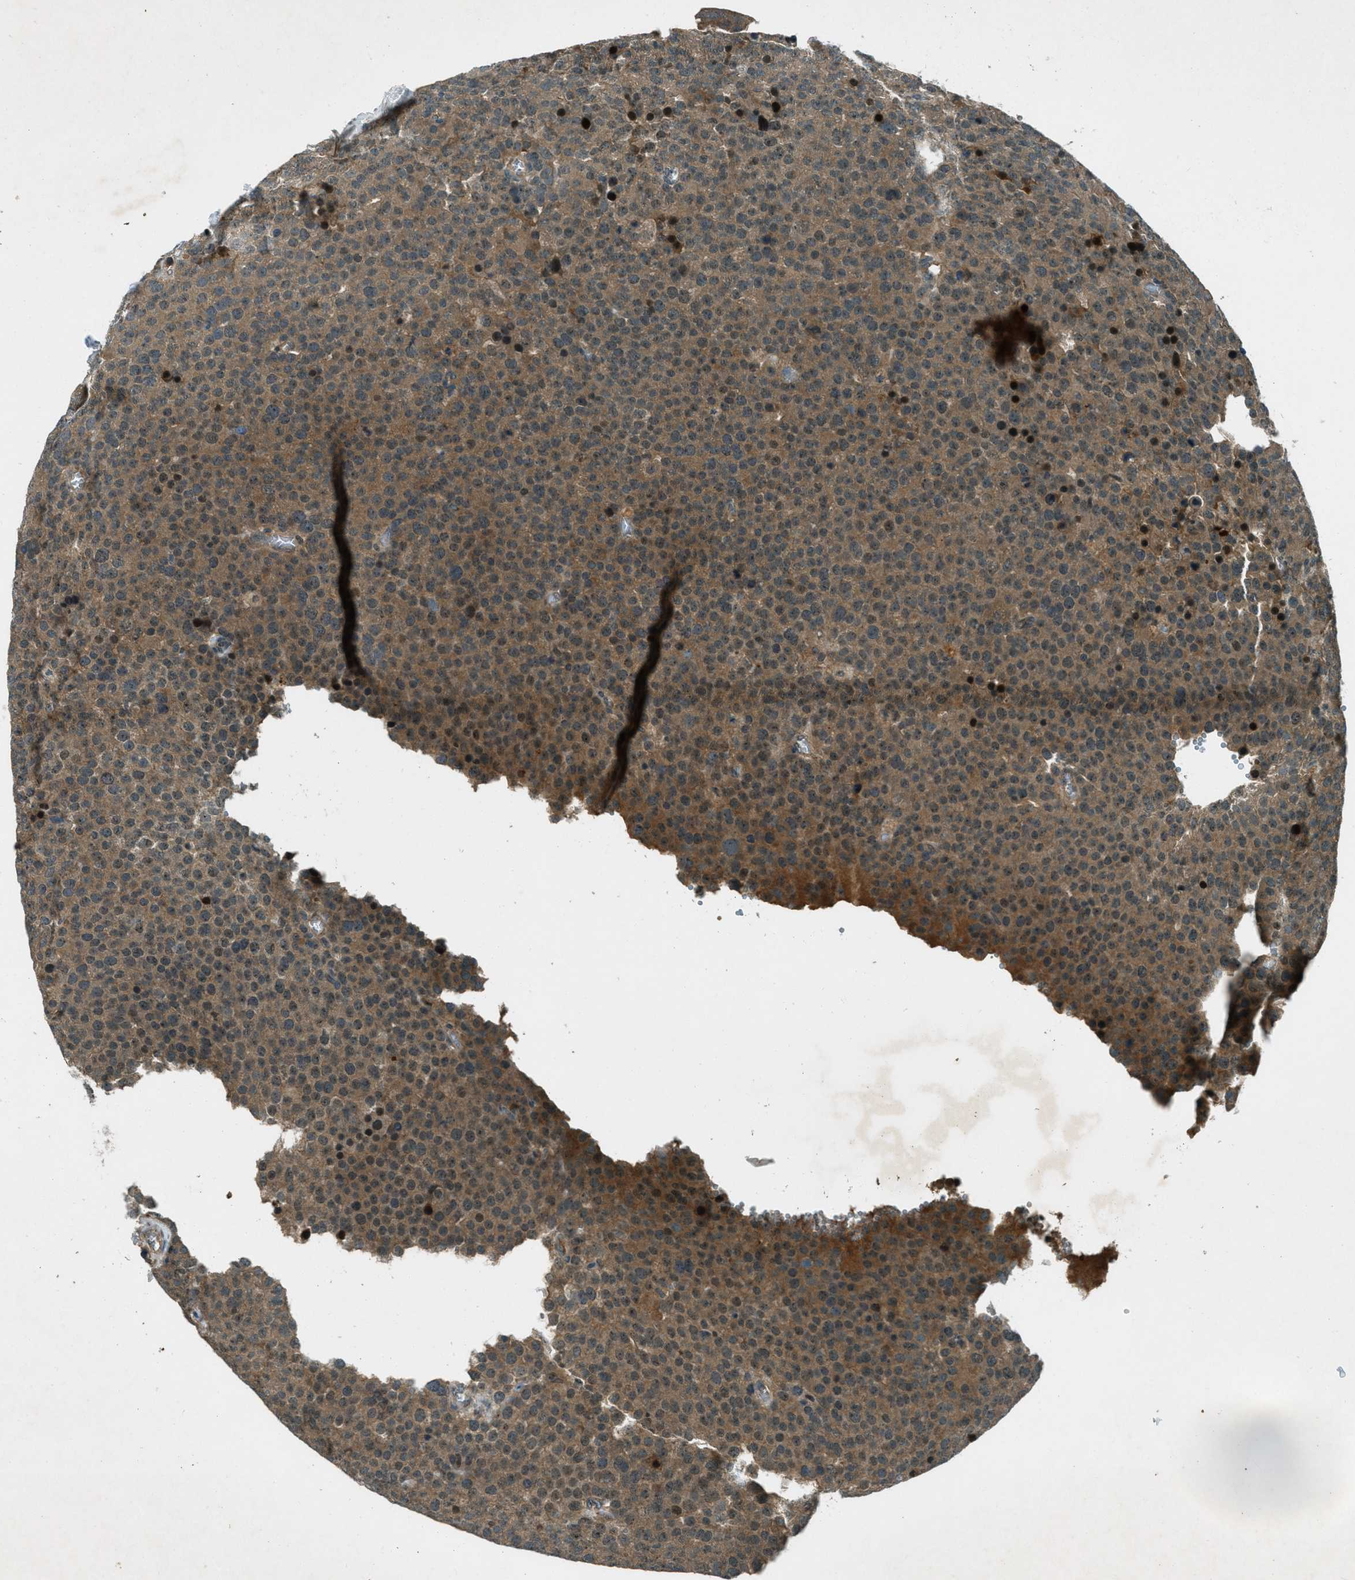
{"staining": {"intensity": "weak", "quantity": ">75%", "location": "cytoplasmic/membranous"}, "tissue": "testis cancer", "cell_type": "Tumor cells", "image_type": "cancer", "snomed": [{"axis": "morphology", "description": "Normal tissue, NOS"}, {"axis": "morphology", "description": "Seminoma, NOS"}, {"axis": "topography", "description": "Testis"}], "caption": "Immunohistochemistry (DAB) staining of human testis seminoma exhibits weak cytoplasmic/membranous protein expression in about >75% of tumor cells. Using DAB (3,3'-diaminobenzidine) (brown) and hematoxylin (blue) stains, captured at high magnification using brightfield microscopy.", "gene": "STK11", "patient": {"sex": "male", "age": 71}}